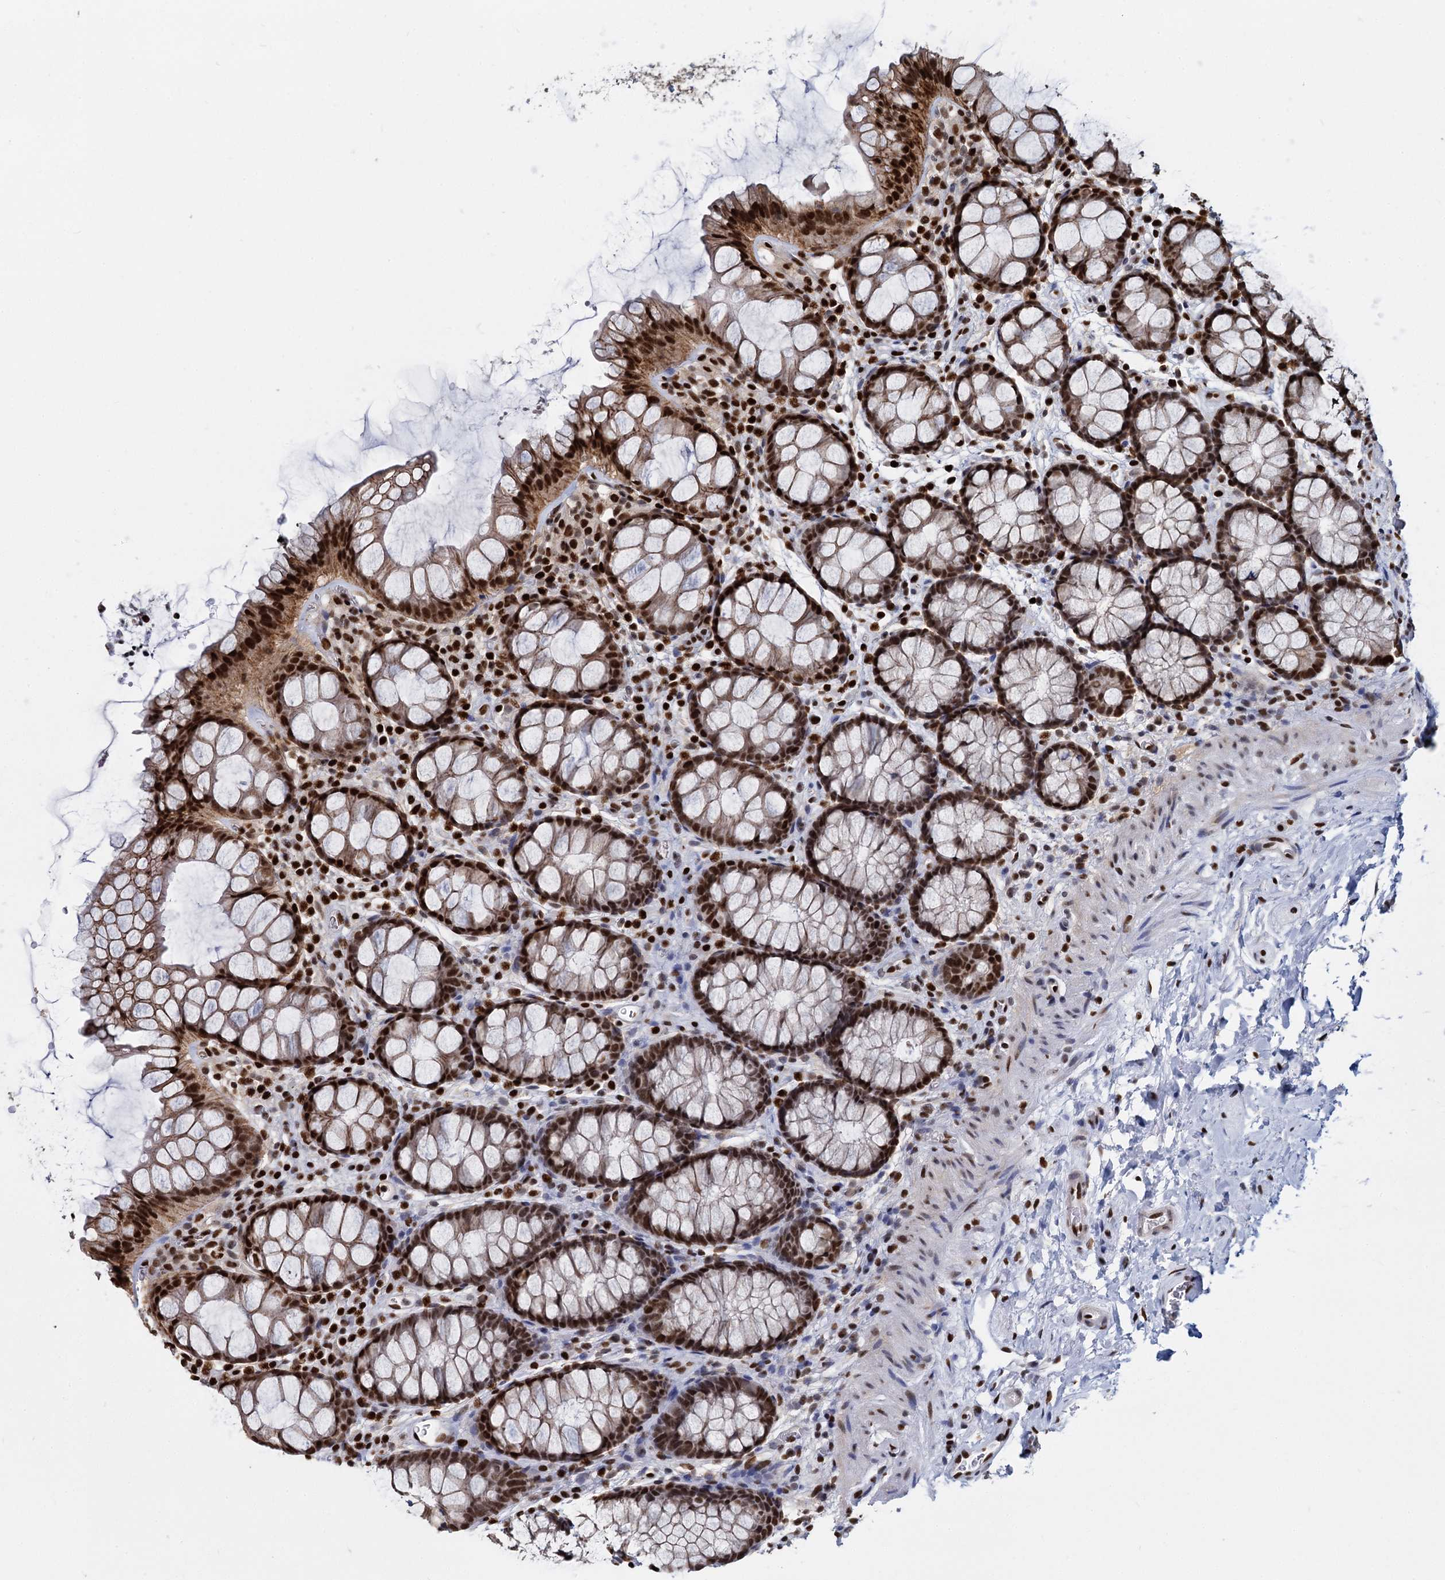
{"staining": {"intensity": "strong", "quantity": ">75%", "location": "nuclear"}, "tissue": "colon", "cell_type": "Endothelial cells", "image_type": "normal", "snomed": [{"axis": "morphology", "description": "Normal tissue, NOS"}, {"axis": "topography", "description": "Colon"}], "caption": "Colon stained for a protein (brown) displays strong nuclear positive expression in approximately >75% of endothelial cells.", "gene": "DCPS", "patient": {"sex": "female", "age": 82}}